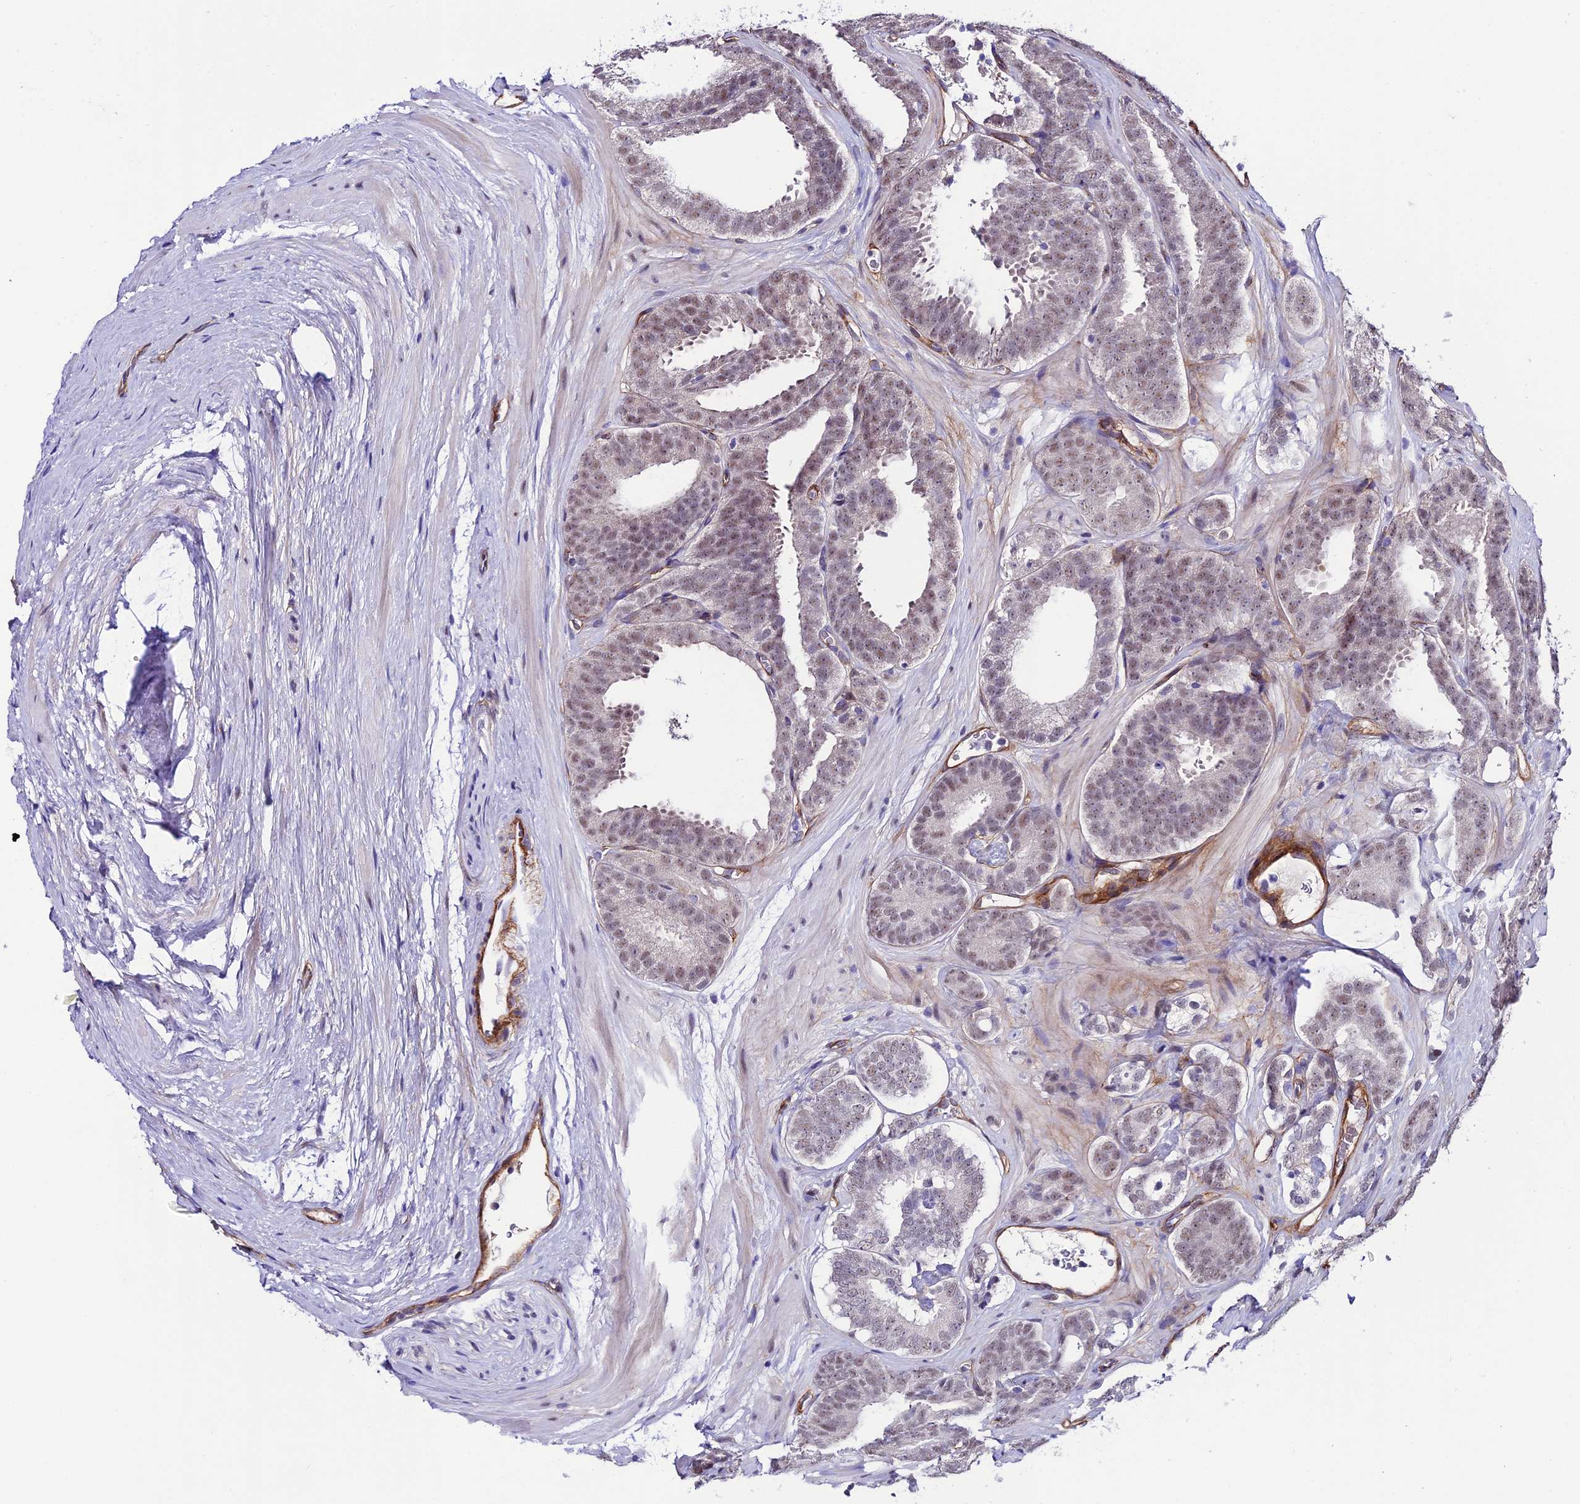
{"staining": {"intensity": "weak", "quantity": "25%-75%", "location": "nuclear"}, "tissue": "prostate cancer", "cell_type": "Tumor cells", "image_type": "cancer", "snomed": [{"axis": "morphology", "description": "Adenocarcinoma, High grade"}, {"axis": "topography", "description": "Prostate"}], "caption": "The micrograph exhibits a brown stain indicating the presence of a protein in the nuclear of tumor cells in adenocarcinoma (high-grade) (prostate).", "gene": "SYT15", "patient": {"sex": "male", "age": 63}}